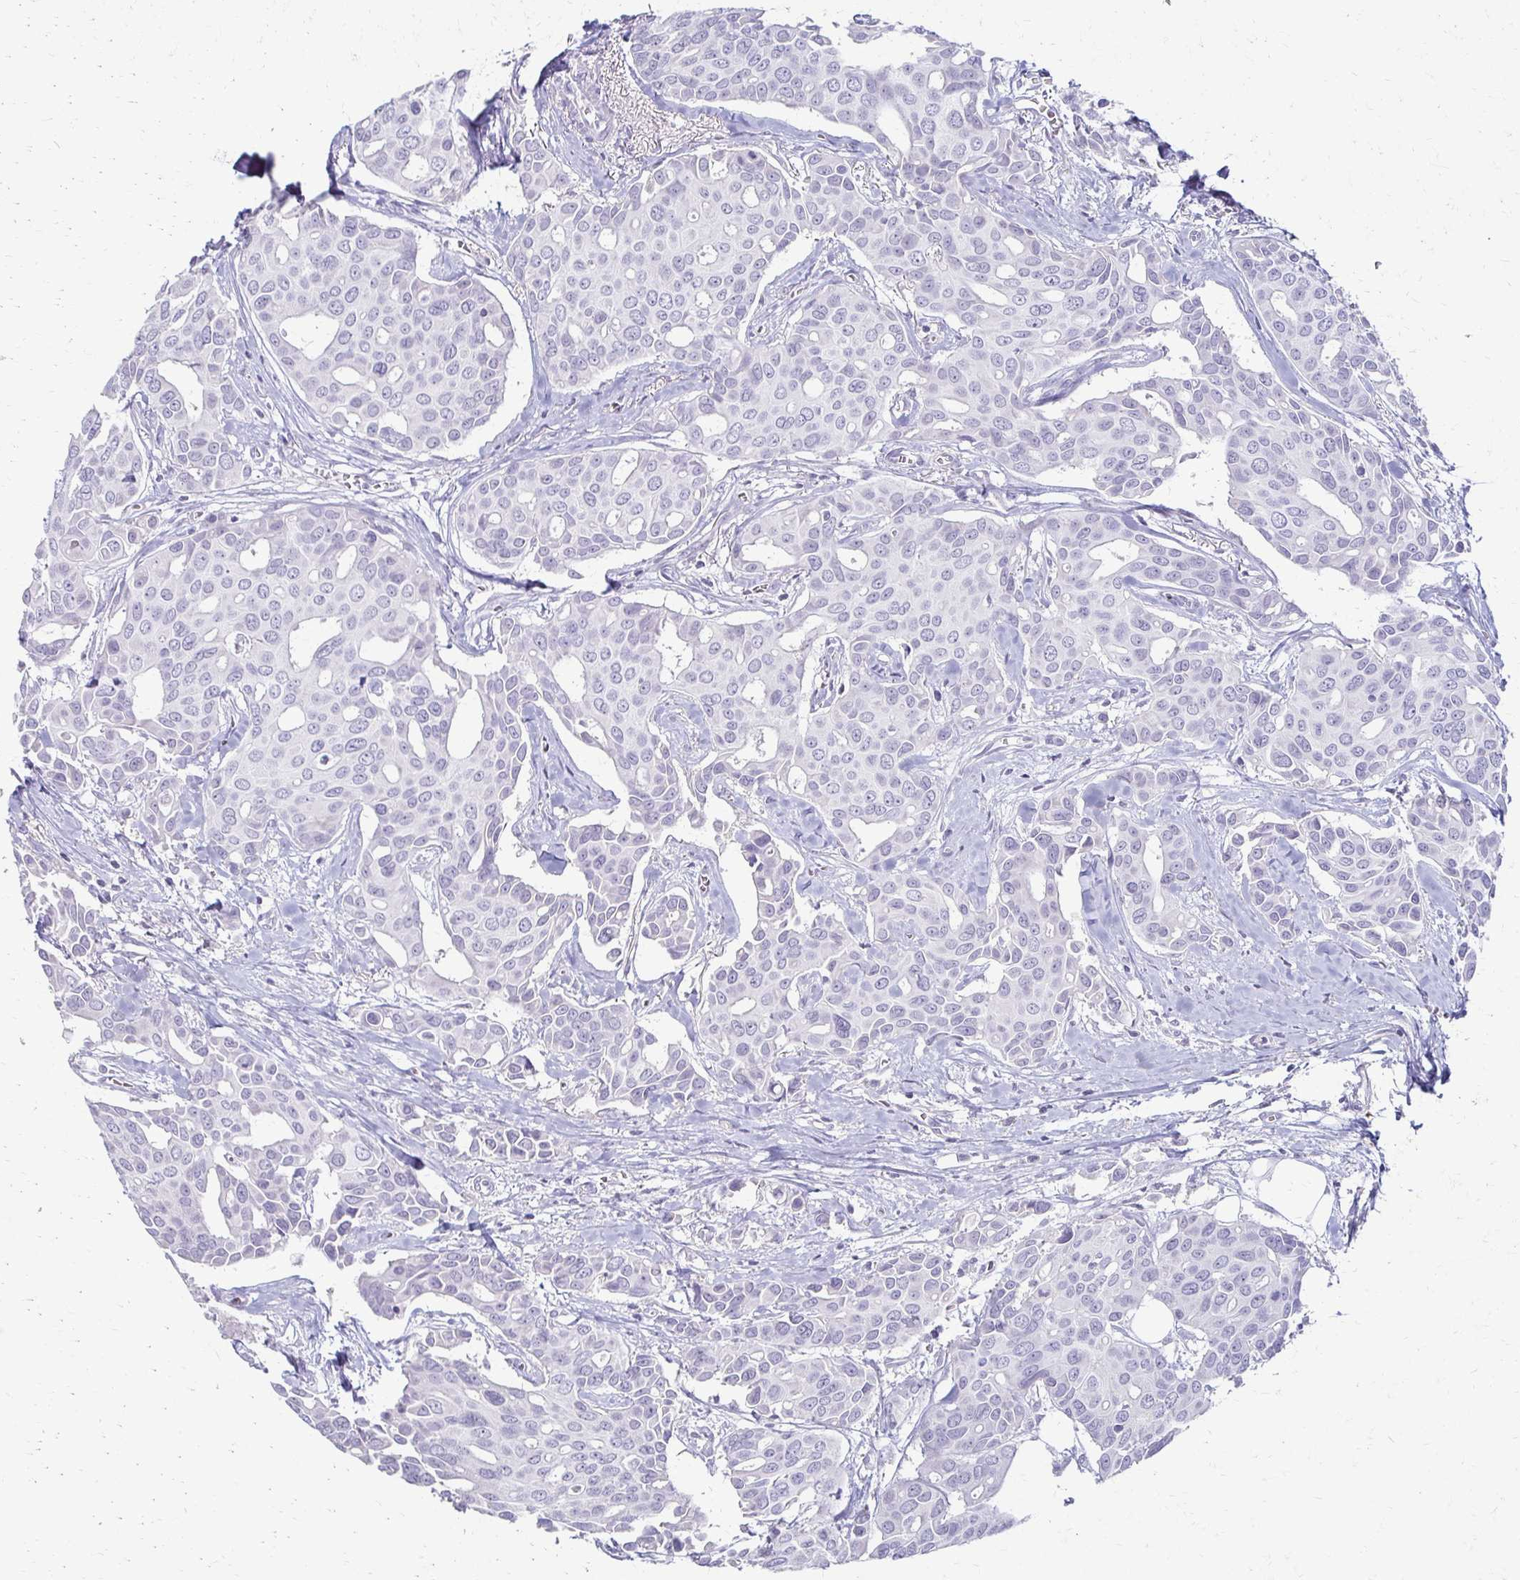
{"staining": {"intensity": "negative", "quantity": "none", "location": "none"}, "tissue": "breast cancer", "cell_type": "Tumor cells", "image_type": "cancer", "snomed": [{"axis": "morphology", "description": "Duct carcinoma"}, {"axis": "topography", "description": "Breast"}], "caption": "The histopathology image shows no significant staining in tumor cells of breast infiltrating ductal carcinoma.", "gene": "FCGR2B", "patient": {"sex": "female", "age": 54}}